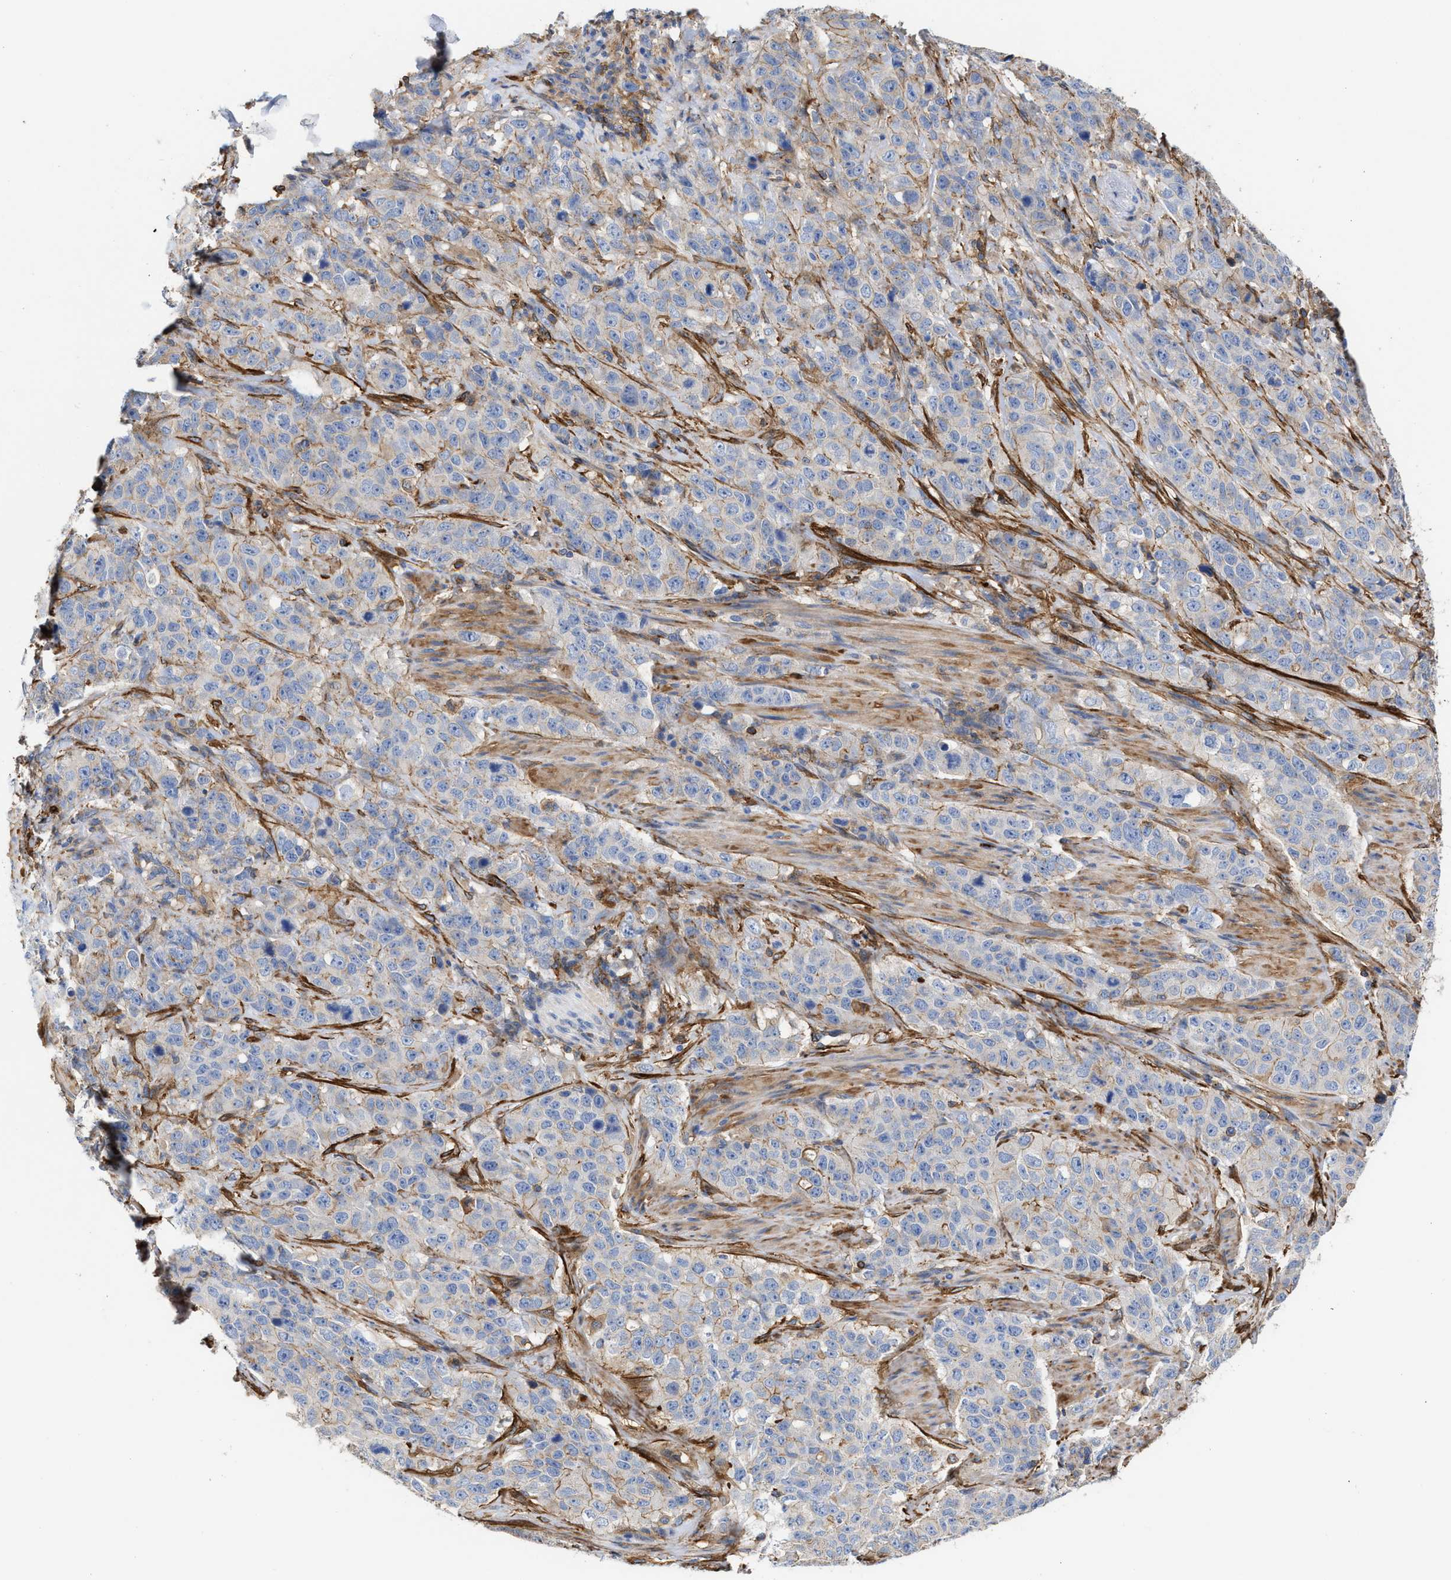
{"staining": {"intensity": "negative", "quantity": "none", "location": "none"}, "tissue": "stomach cancer", "cell_type": "Tumor cells", "image_type": "cancer", "snomed": [{"axis": "morphology", "description": "Adenocarcinoma, NOS"}, {"axis": "topography", "description": "Stomach"}], "caption": "Histopathology image shows no protein staining in tumor cells of stomach adenocarcinoma tissue.", "gene": "HS3ST5", "patient": {"sex": "male", "age": 48}}